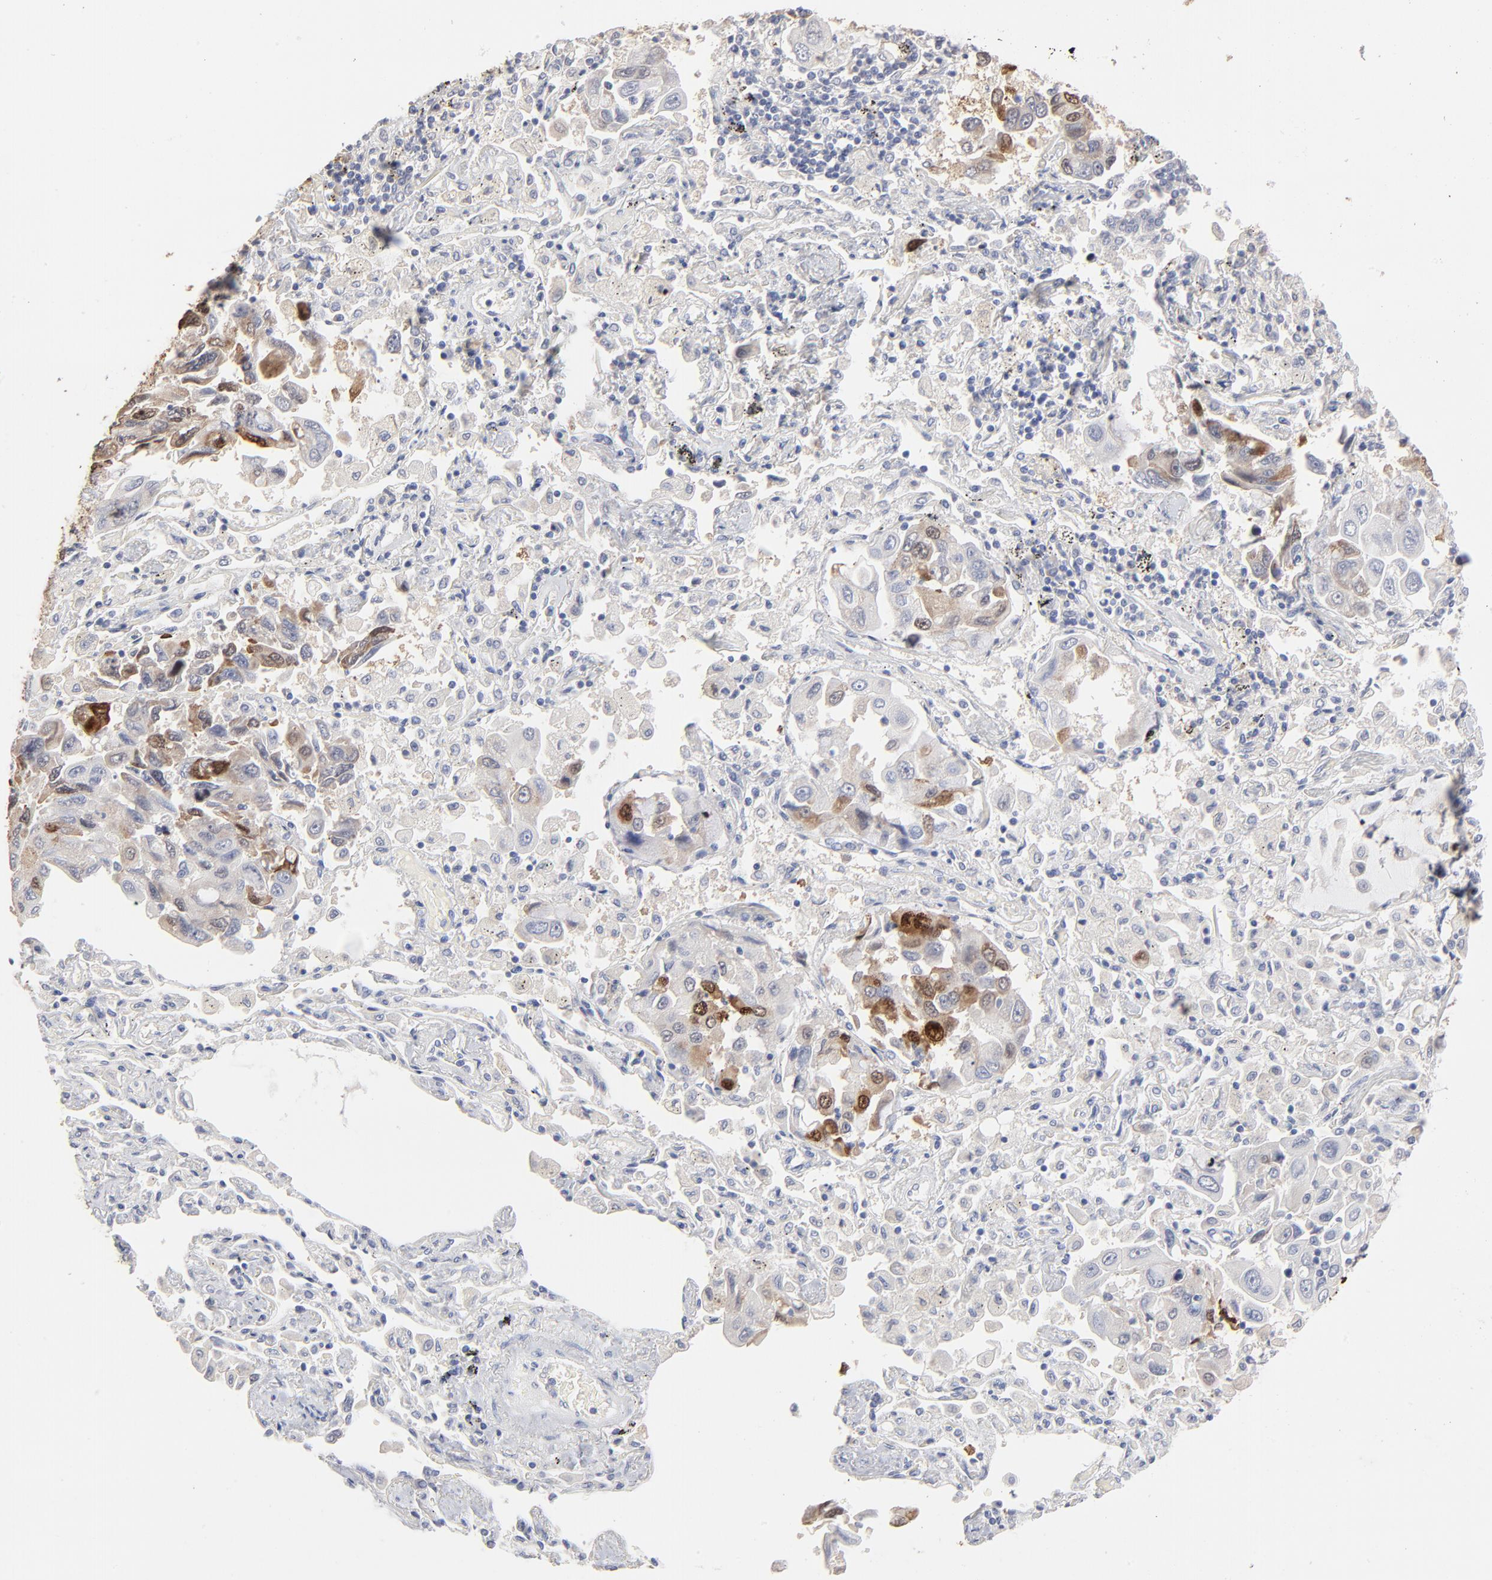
{"staining": {"intensity": "moderate", "quantity": "25%-75%", "location": "cytoplasmic/membranous,nuclear"}, "tissue": "lung cancer", "cell_type": "Tumor cells", "image_type": "cancer", "snomed": [{"axis": "morphology", "description": "Adenocarcinoma, NOS"}, {"axis": "topography", "description": "Lung"}], "caption": "A brown stain highlights moderate cytoplasmic/membranous and nuclear staining of a protein in human lung cancer (adenocarcinoma) tumor cells.", "gene": "DNAL4", "patient": {"sex": "male", "age": 64}}